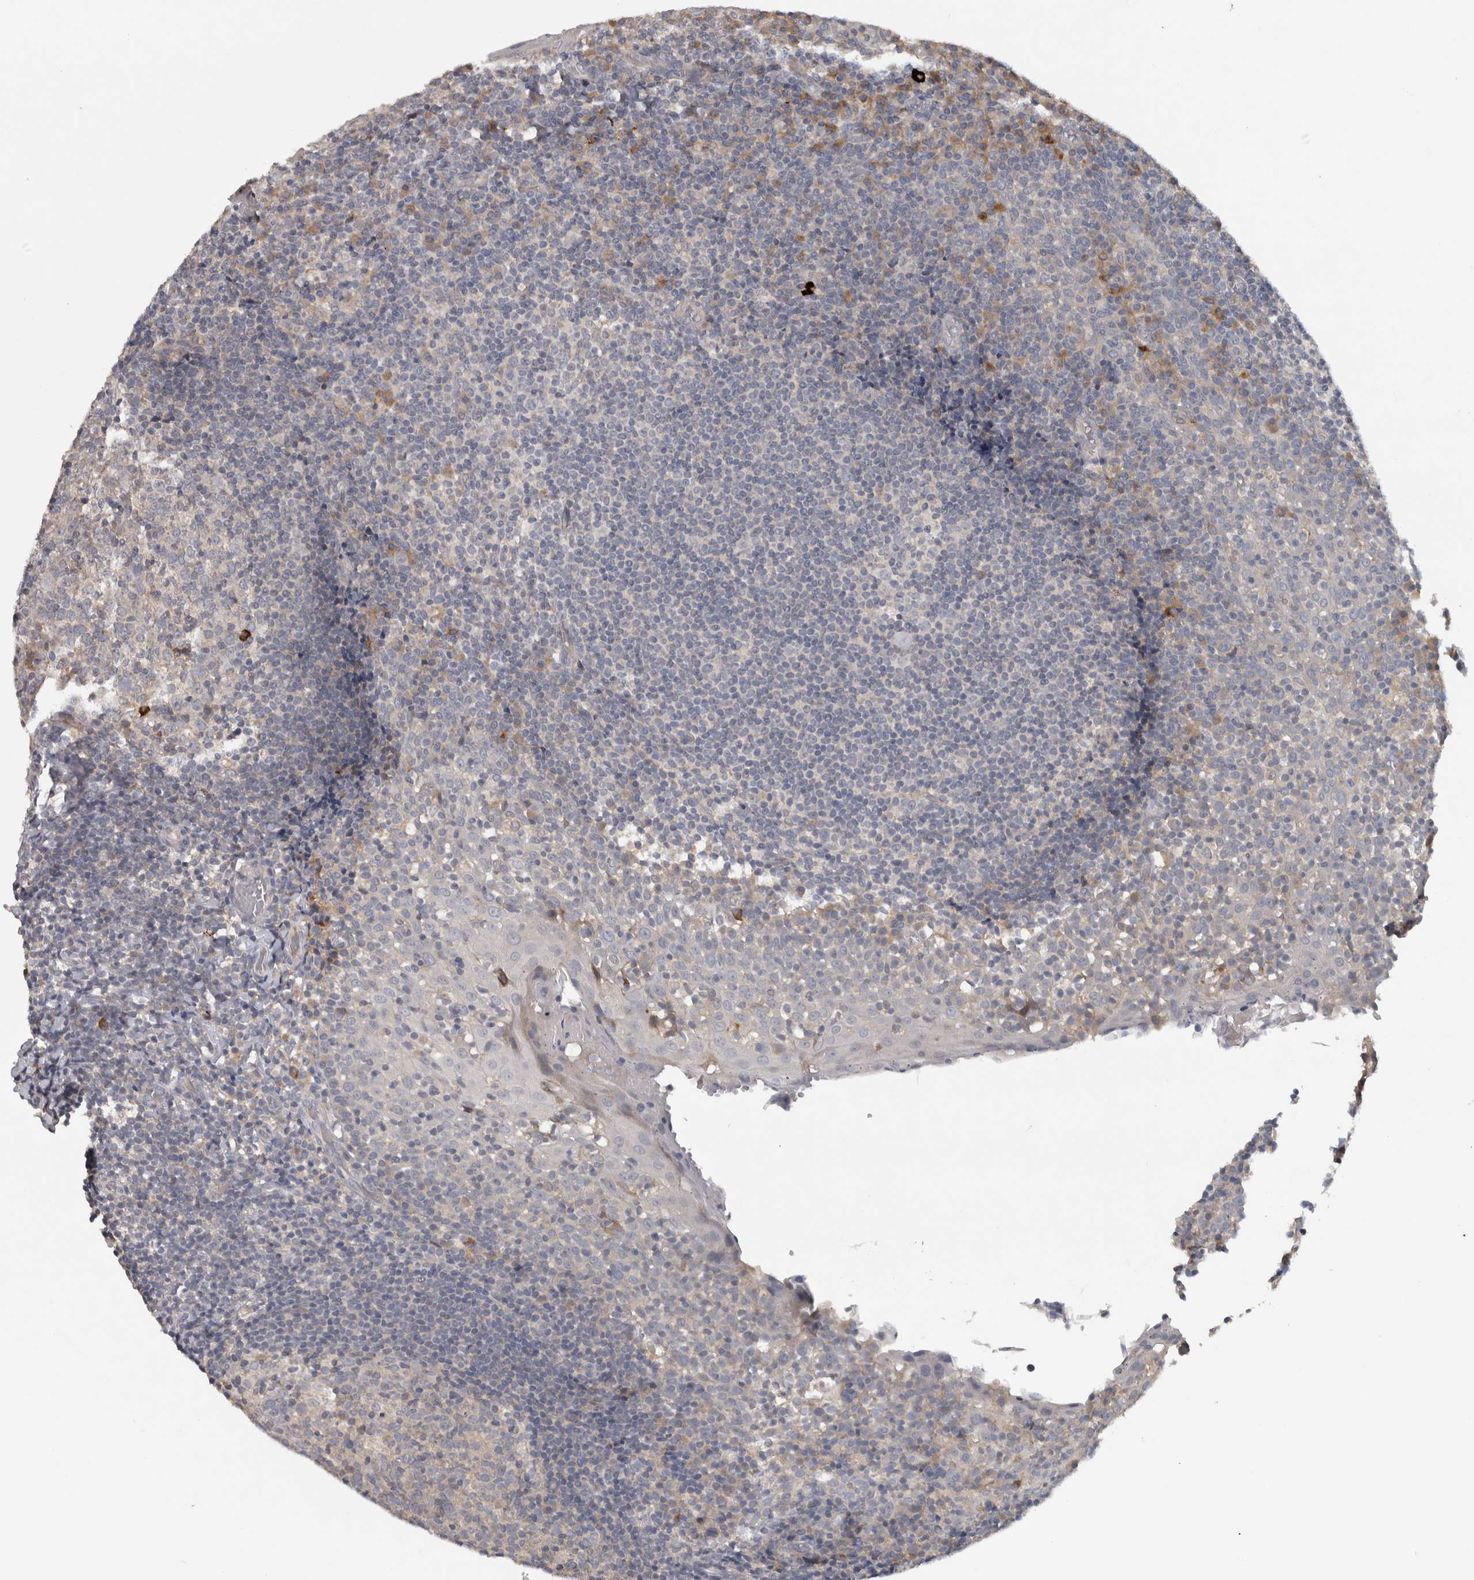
{"staining": {"intensity": "negative", "quantity": "none", "location": "none"}, "tissue": "tonsil", "cell_type": "Germinal center cells", "image_type": "normal", "snomed": [{"axis": "morphology", "description": "Normal tissue, NOS"}, {"axis": "topography", "description": "Tonsil"}], "caption": "DAB immunohistochemical staining of normal human tonsil shows no significant positivity in germinal center cells. (Immunohistochemistry, brightfield microscopy, high magnification).", "gene": "ADPRM", "patient": {"sex": "female", "age": 19}}